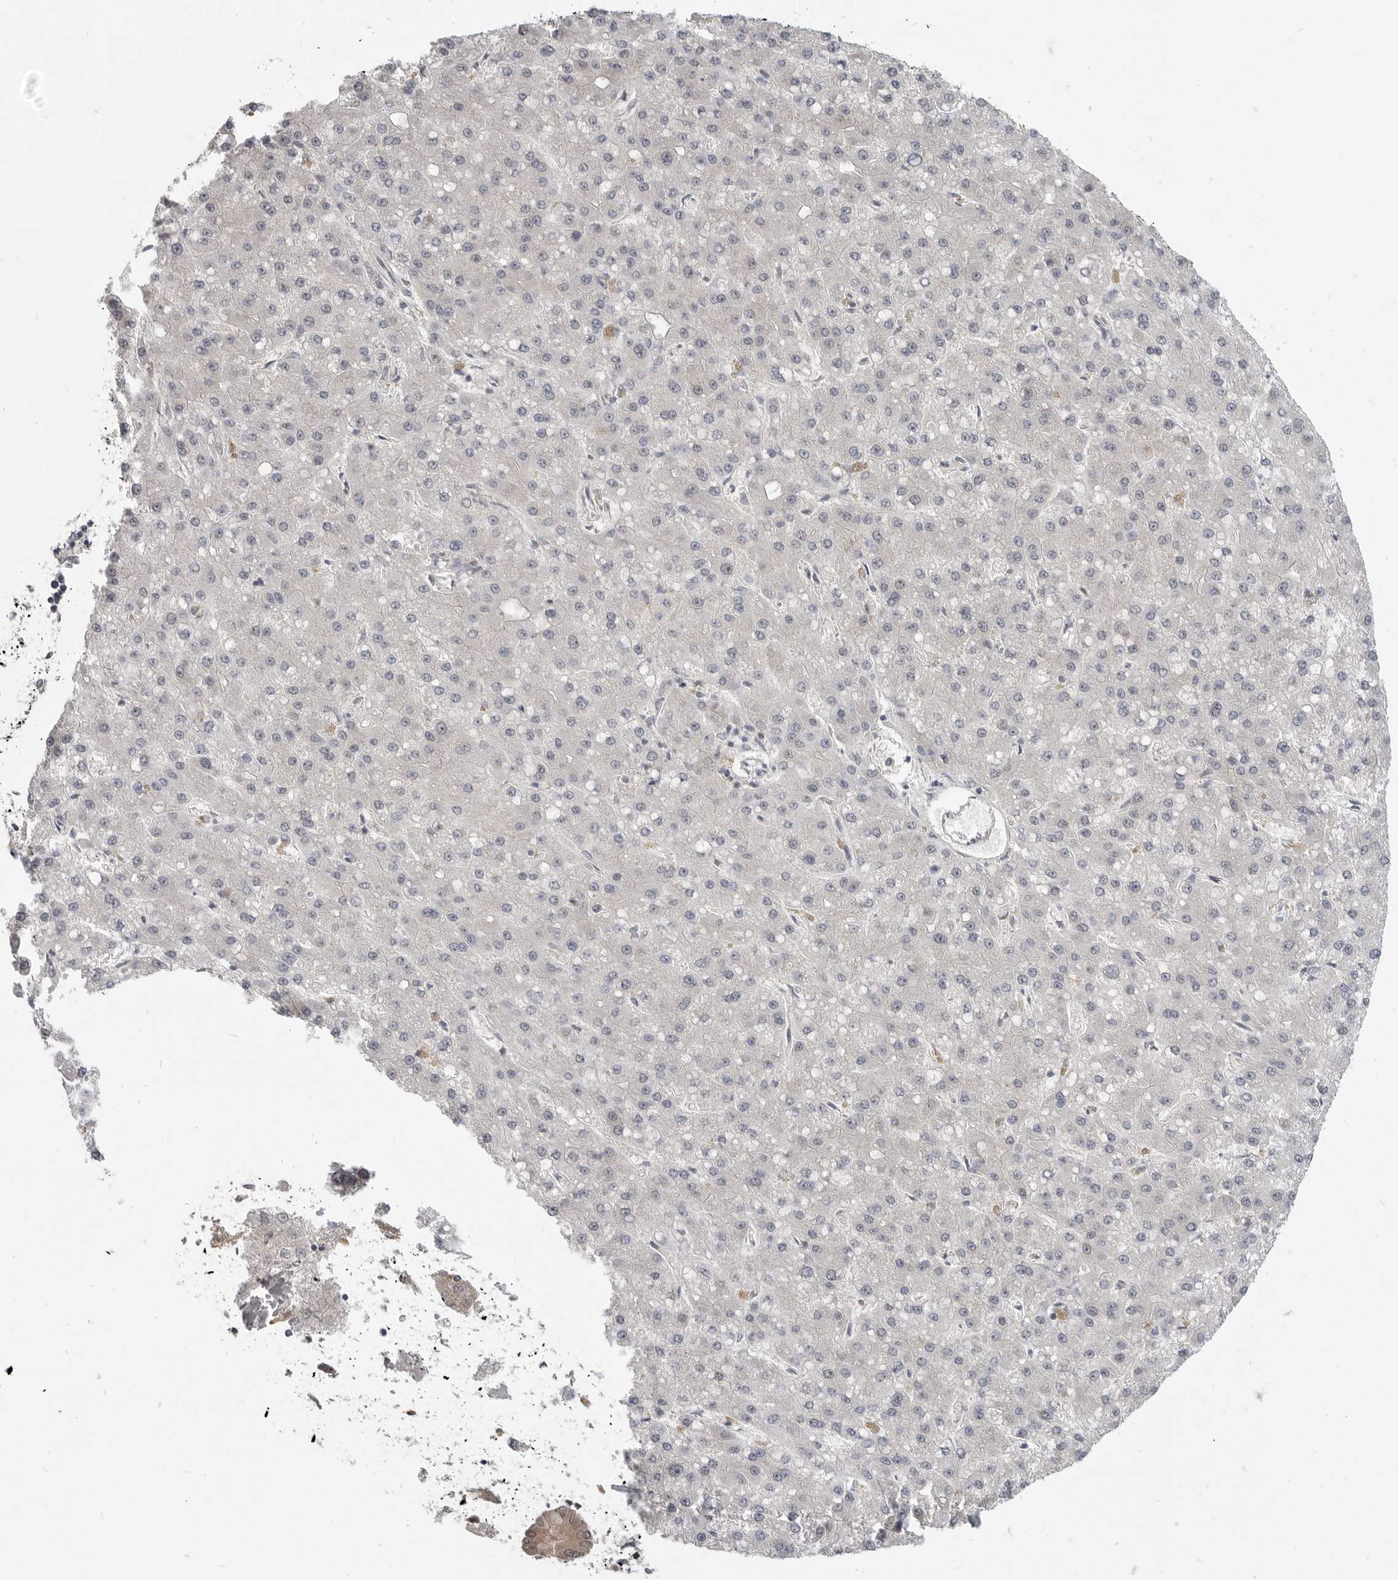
{"staining": {"intensity": "negative", "quantity": "none", "location": "none"}, "tissue": "liver cancer", "cell_type": "Tumor cells", "image_type": "cancer", "snomed": [{"axis": "morphology", "description": "Carcinoma, Hepatocellular, NOS"}, {"axis": "topography", "description": "Liver"}], "caption": "IHC of hepatocellular carcinoma (liver) exhibits no expression in tumor cells.", "gene": "CEP295NL", "patient": {"sex": "male", "age": 67}}